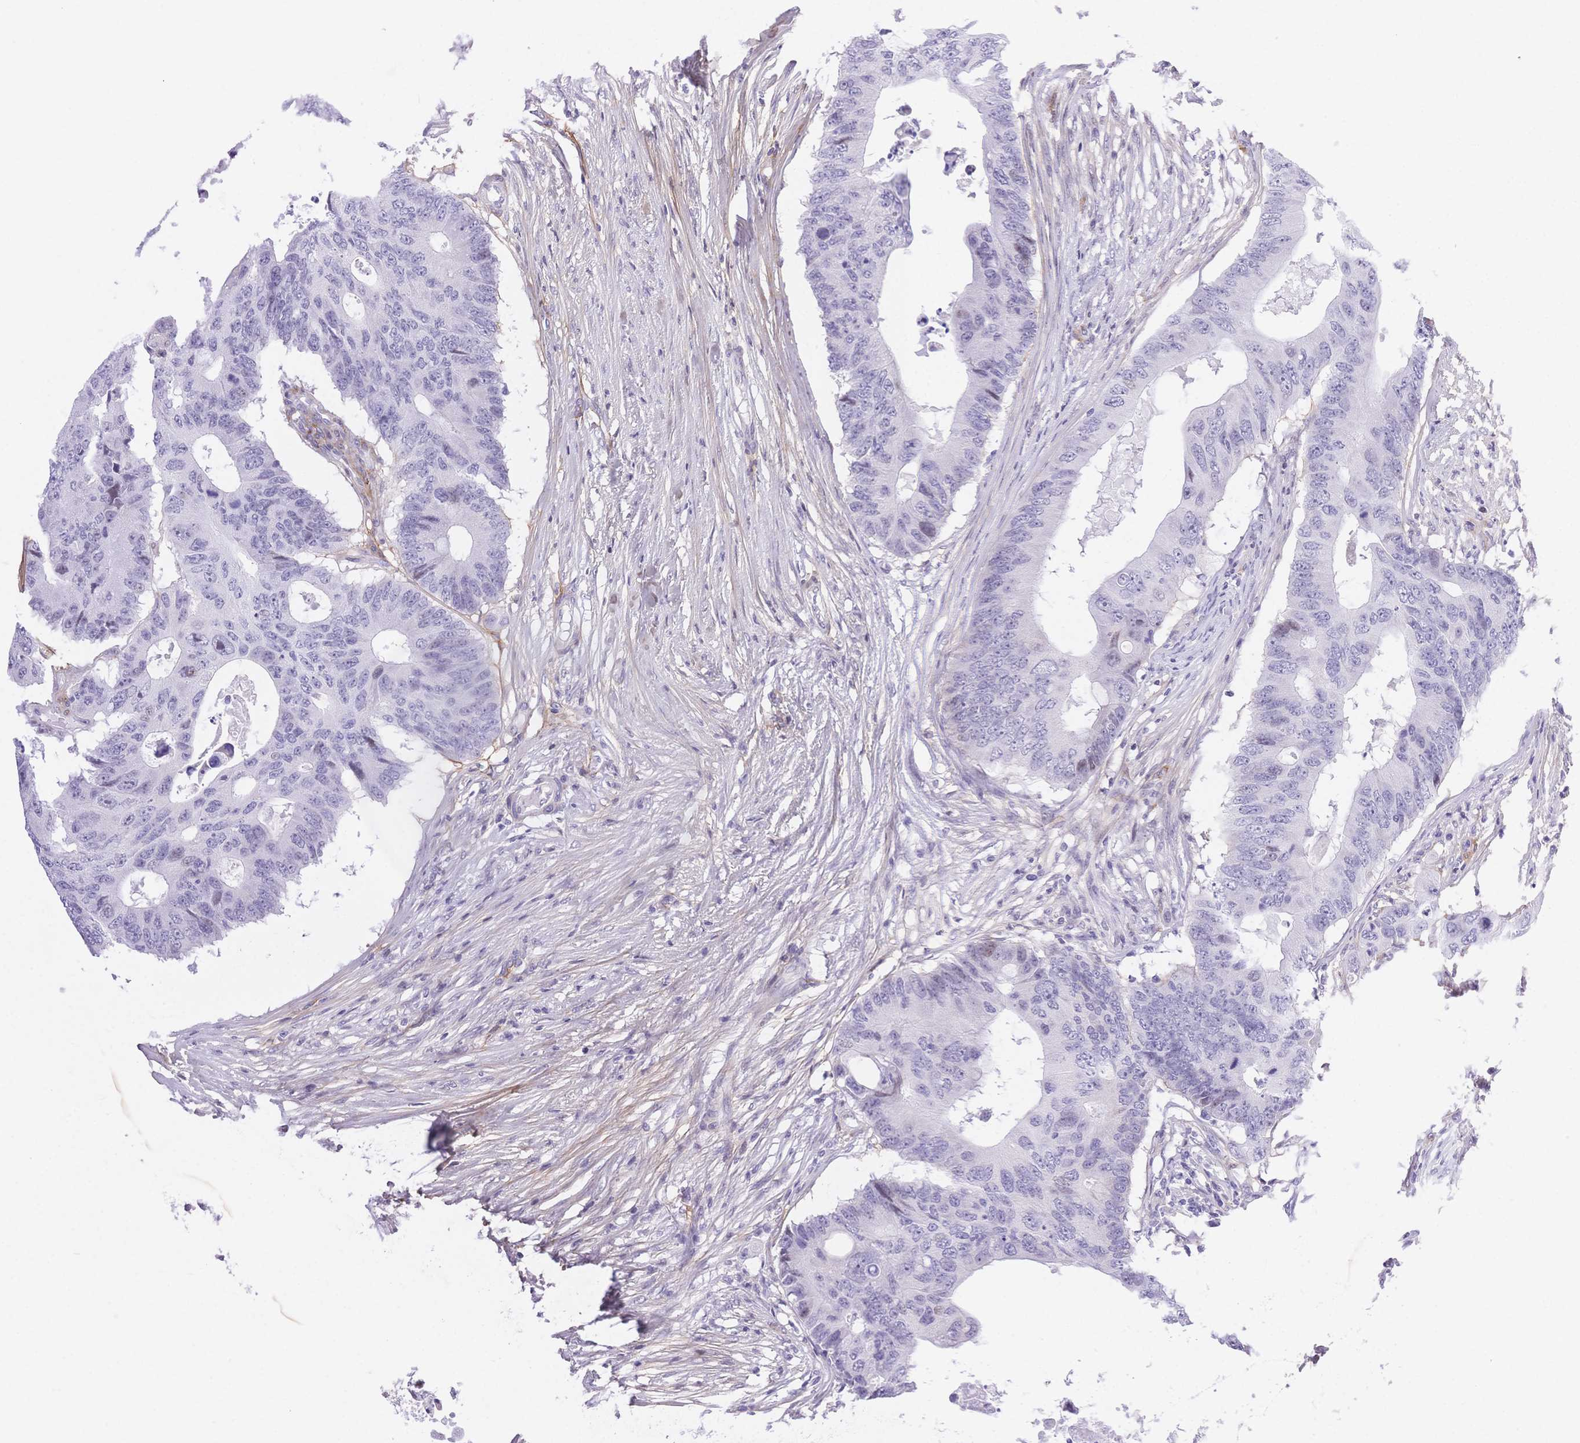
{"staining": {"intensity": "negative", "quantity": "none", "location": "none"}, "tissue": "colorectal cancer", "cell_type": "Tumor cells", "image_type": "cancer", "snomed": [{"axis": "morphology", "description": "Adenocarcinoma, NOS"}, {"axis": "topography", "description": "Colon"}], "caption": "The image exhibits no staining of tumor cells in colorectal cancer. (DAB (3,3'-diaminobenzidine) immunohistochemistry, high magnification).", "gene": "PDZD2", "patient": {"sex": "male", "age": 71}}